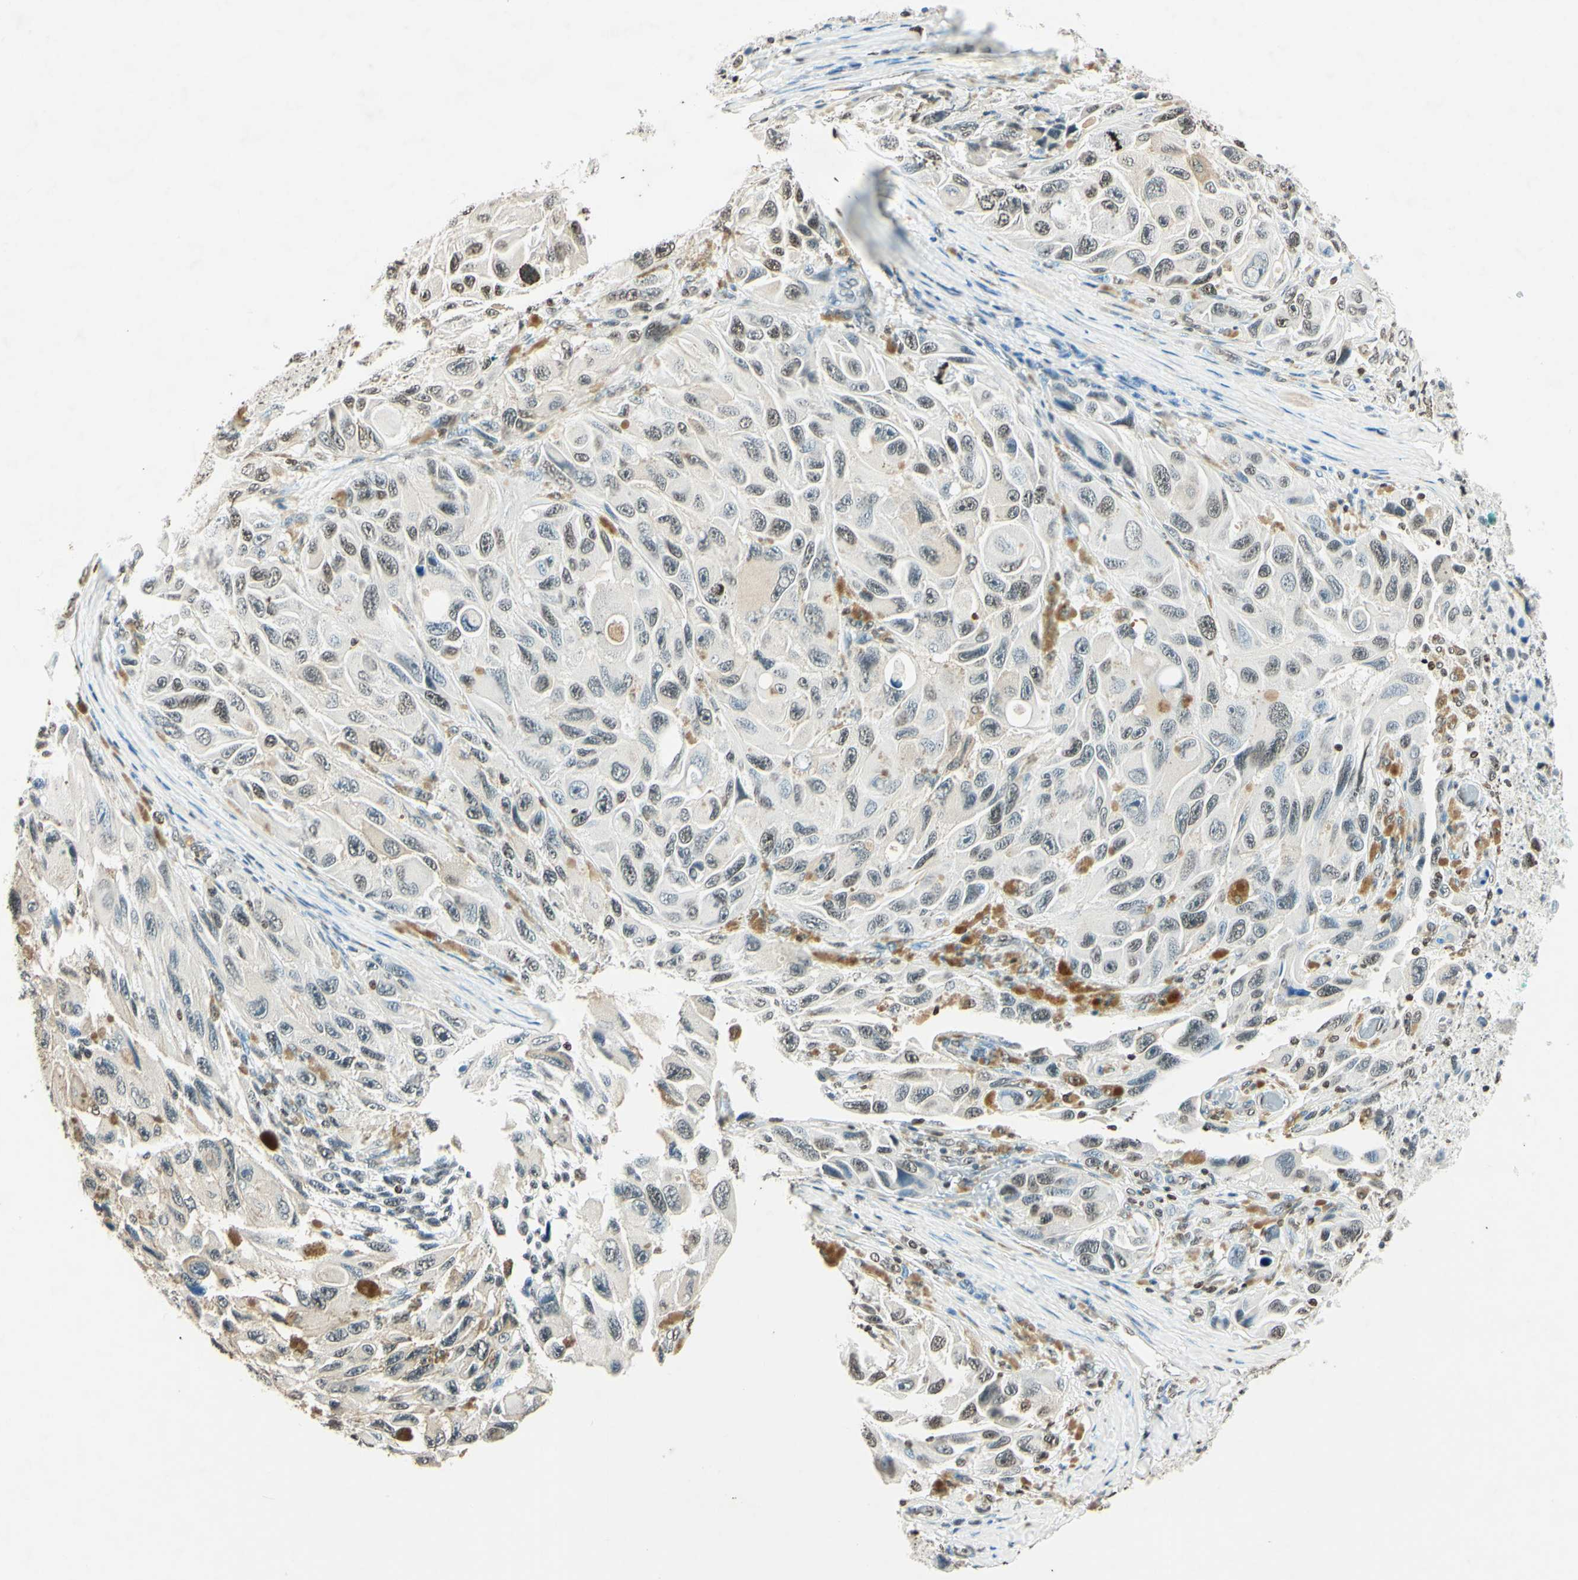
{"staining": {"intensity": "weak", "quantity": "25%-75%", "location": "nuclear"}, "tissue": "melanoma", "cell_type": "Tumor cells", "image_type": "cancer", "snomed": [{"axis": "morphology", "description": "Malignant melanoma, NOS"}, {"axis": "topography", "description": "Skin"}], "caption": "This is a micrograph of immunohistochemistry (IHC) staining of malignant melanoma, which shows weak positivity in the nuclear of tumor cells.", "gene": "MSH2", "patient": {"sex": "female", "age": 73}}